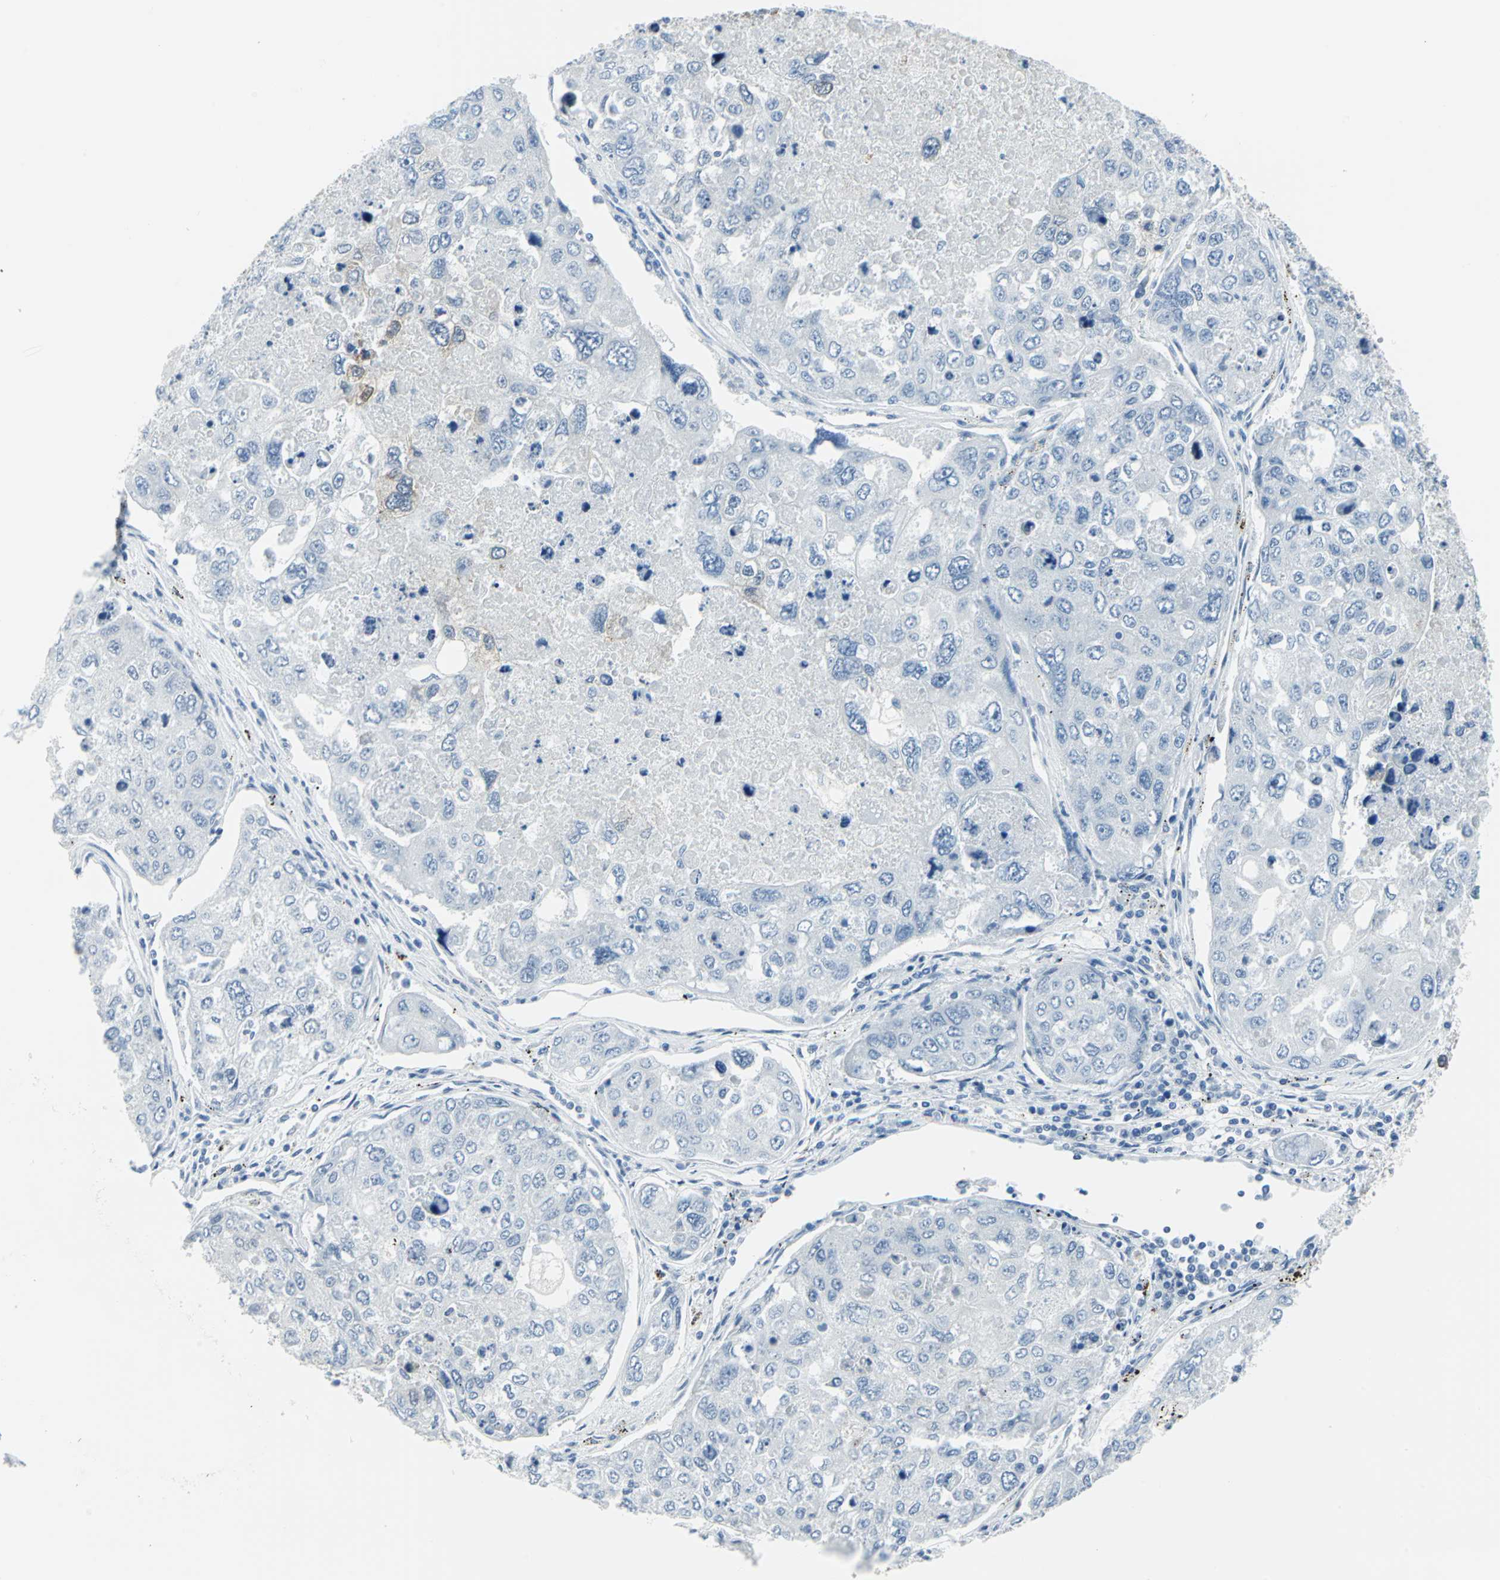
{"staining": {"intensity": "negative", "quantity": "none", "location": "none"}, "tissue": "urothelial cancer", "cell_type": "Tumor cells", "image_type": "cancer", "snomed": [{"axis": "morphology", "description": "Urothelial carcinoma, High grade"}, {"axis": "topography", "description": "Lymph node"}, {"axis": "topography", "description": "Urinary bladder"}], "caption": "This is an IHC histopathology image of human urothelial cancer. There is no positivity in tumor cells.", "gene": "CYB5A", "patient": {"sex": "male", "age": 51}}